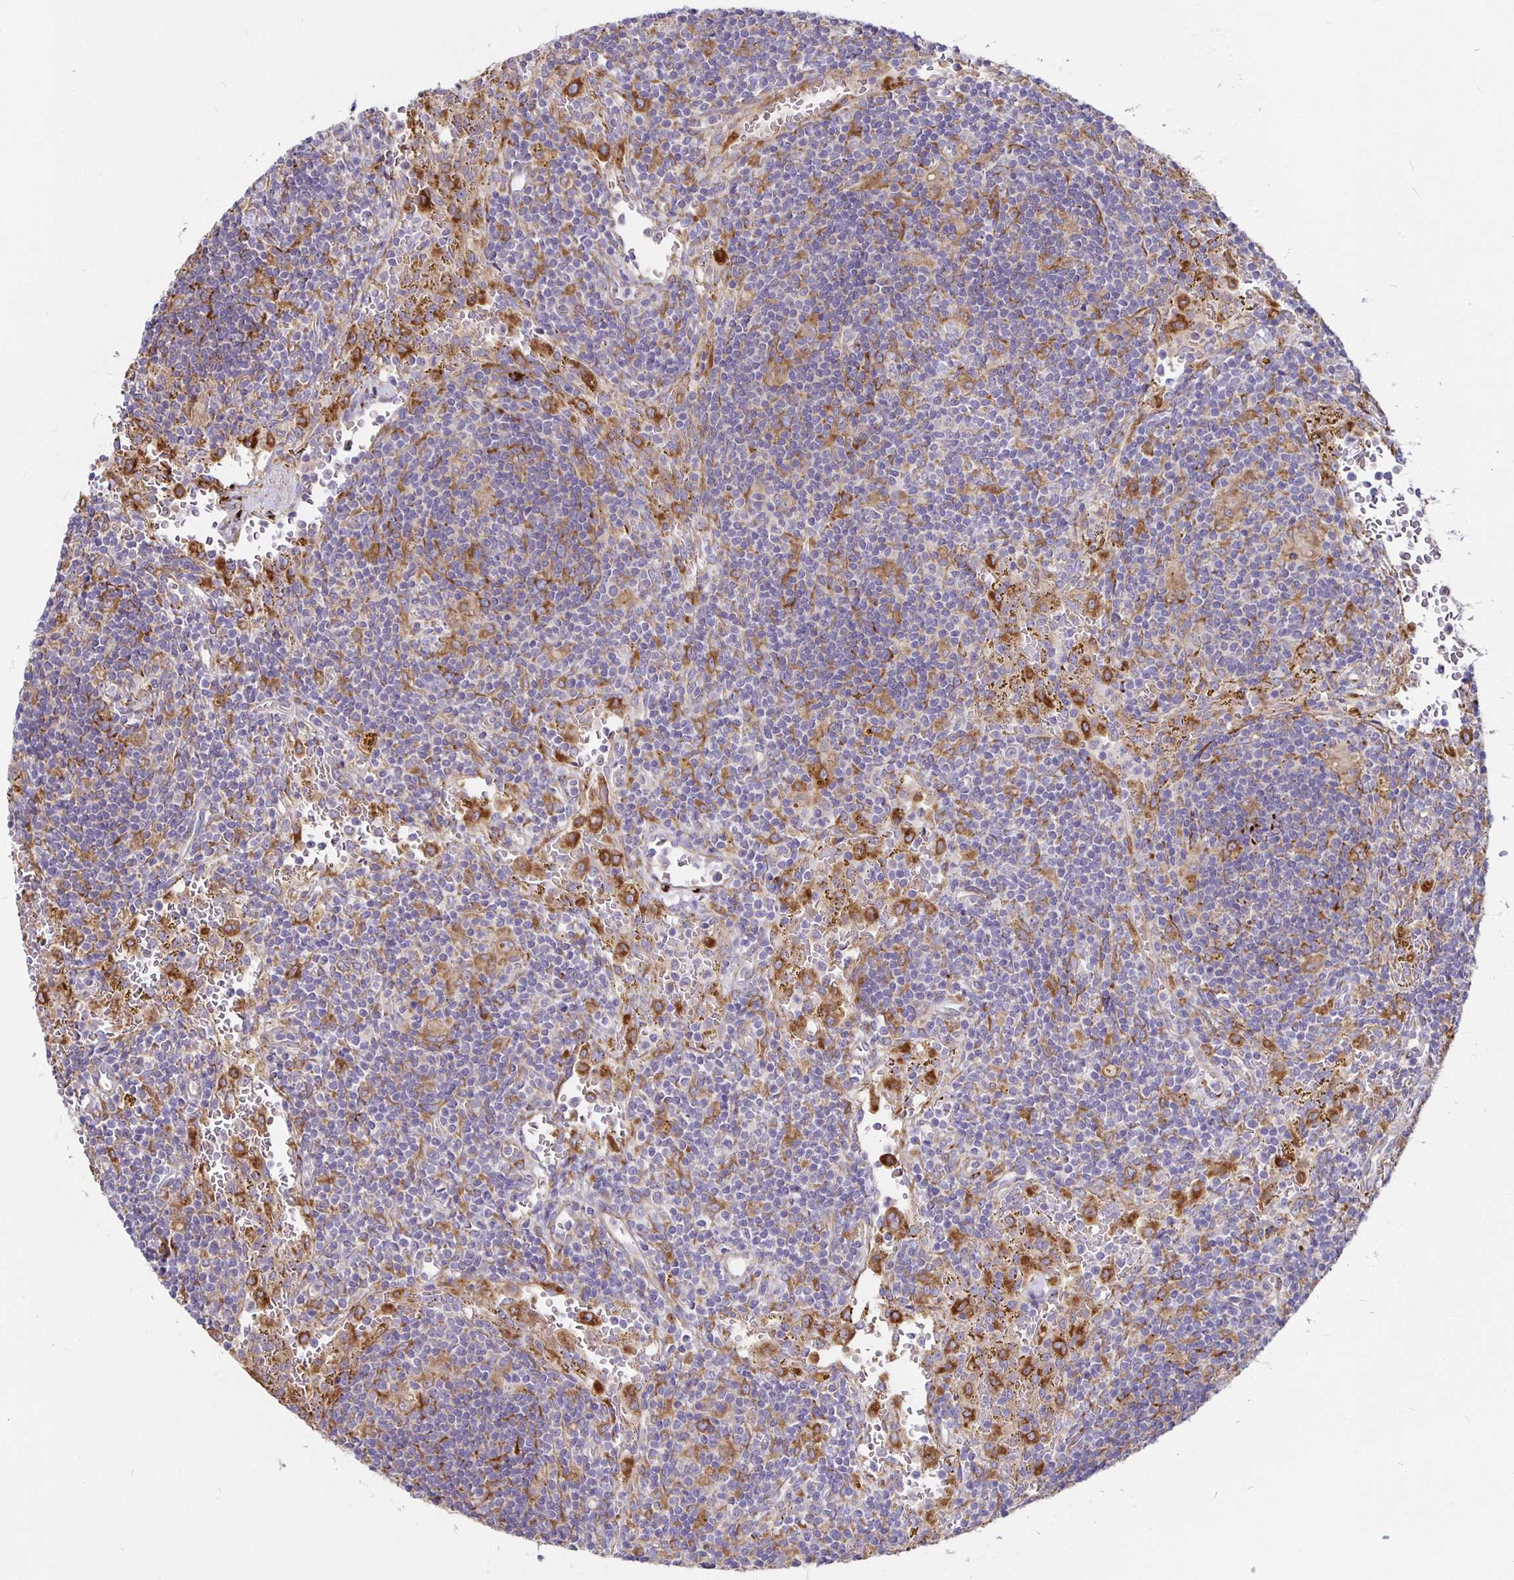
{"staining": {"intensity": "moderate", "quantity": "<25%", "location": "cytoplasmic/membranous"}, "tissue": "lymphoma", "cell_type": "Tumor cells", "image_type": "cancer", "snomed": [{"axis": "morphology", "description": "Malignant lymphoma, non-Hodgkin's type, Low grade"}, {"axis": "topography", "description": "Spleen"}], "caption": "Protein expression by immunohistochemistry exhibits moderate cytoplasmic/membranous expression in about <25% of tumor cells in lymphoma.", "gene": "P4HA2", "patient": {"sex": "female", "age": 70}}